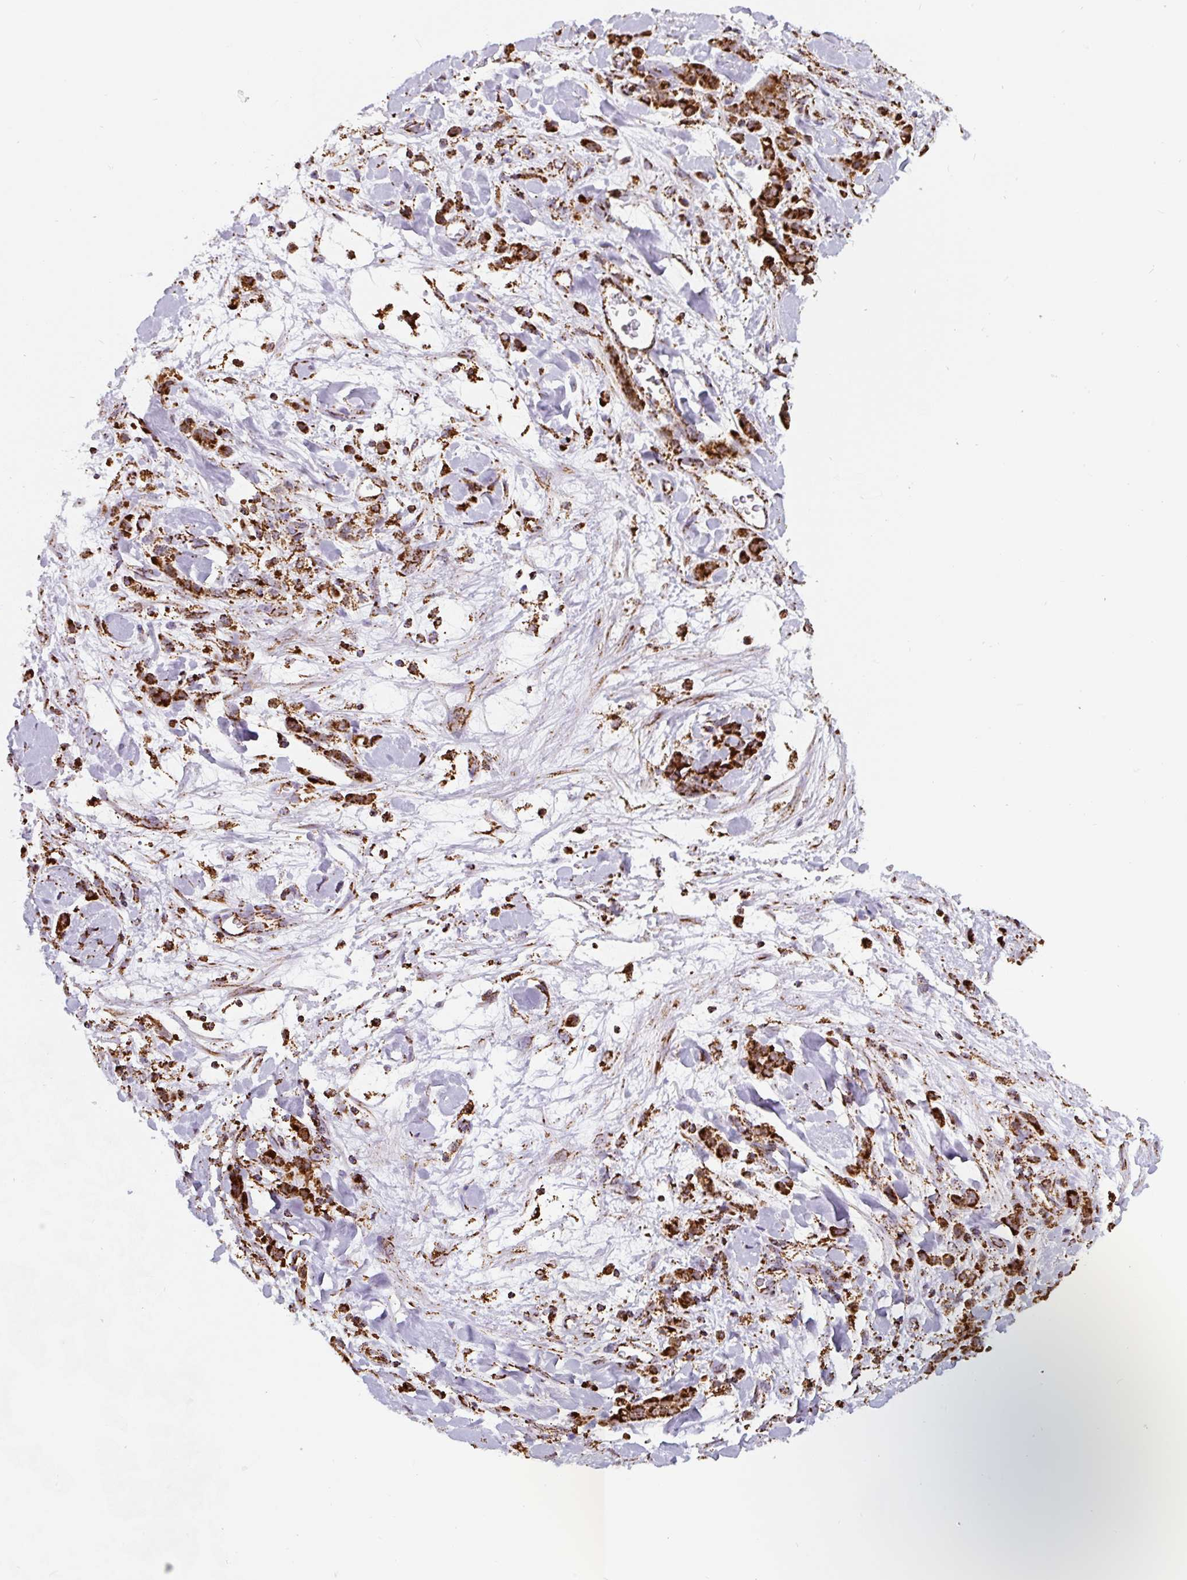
{"staining": {"intensity": "strong", "quantity": ">75%", "location": "cytoplasmic/membranous"}, "tissue": "stomach cancer", "cell_type": "Tumor cells", "image_type": "cancer", "snomed": [{"axis": "morphology", "description": "Normal tissue, NOS"}, {"axis": "morphology", "description": "Adenocarcinoma, NOS"}, {"axis": "topography", "description": "Stomach"}], "caption": "The immunohistochemical stain highlights strong cytoplasmic/membranous staining in tumor cells of stomach cancer (adenocarcinoma) tissue. Ihc stains the protein in brown and the nuclei are stained blue.", "gene": "ATP5F1A", "patient": {"sex": "male", "age": 82}}